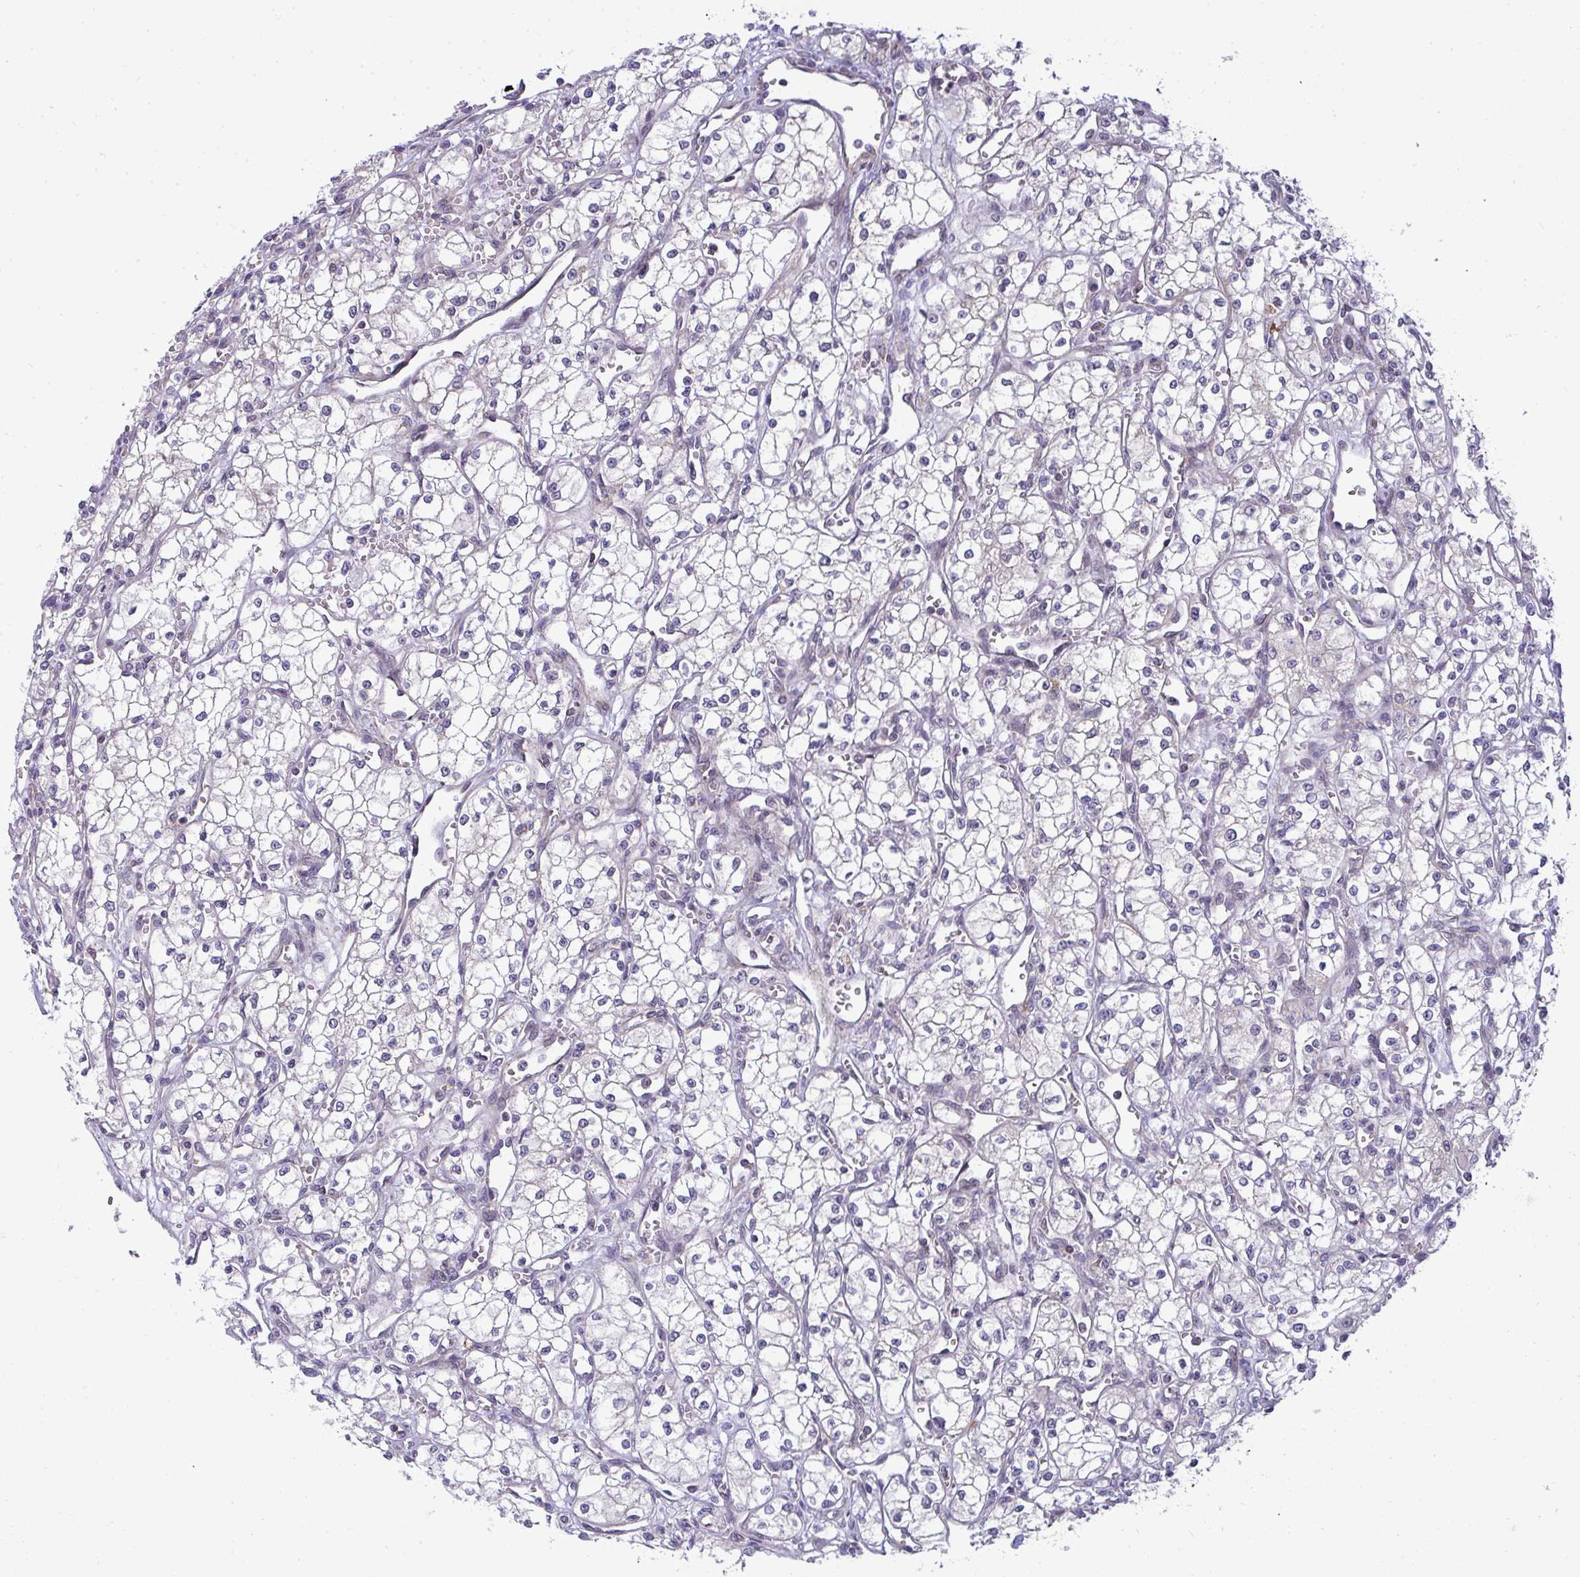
{"staining": {"intensity": "negative", "quantity": "none", "location": "none"}, "tissue": "renal cancer", "cell_type": "Tumor cells", "image_type": "cancer", "snomed": [{"axis": "morphology", "description": "Adenocarcinoma, NOS"}, {"axis": "topography", "description": "Kidney"}], "caption": "Tumor cells show no significant protein expression in renal adenocarcinoma.", "gene": "SRRM4", "patient": {"sex": "male", "age": 59}}